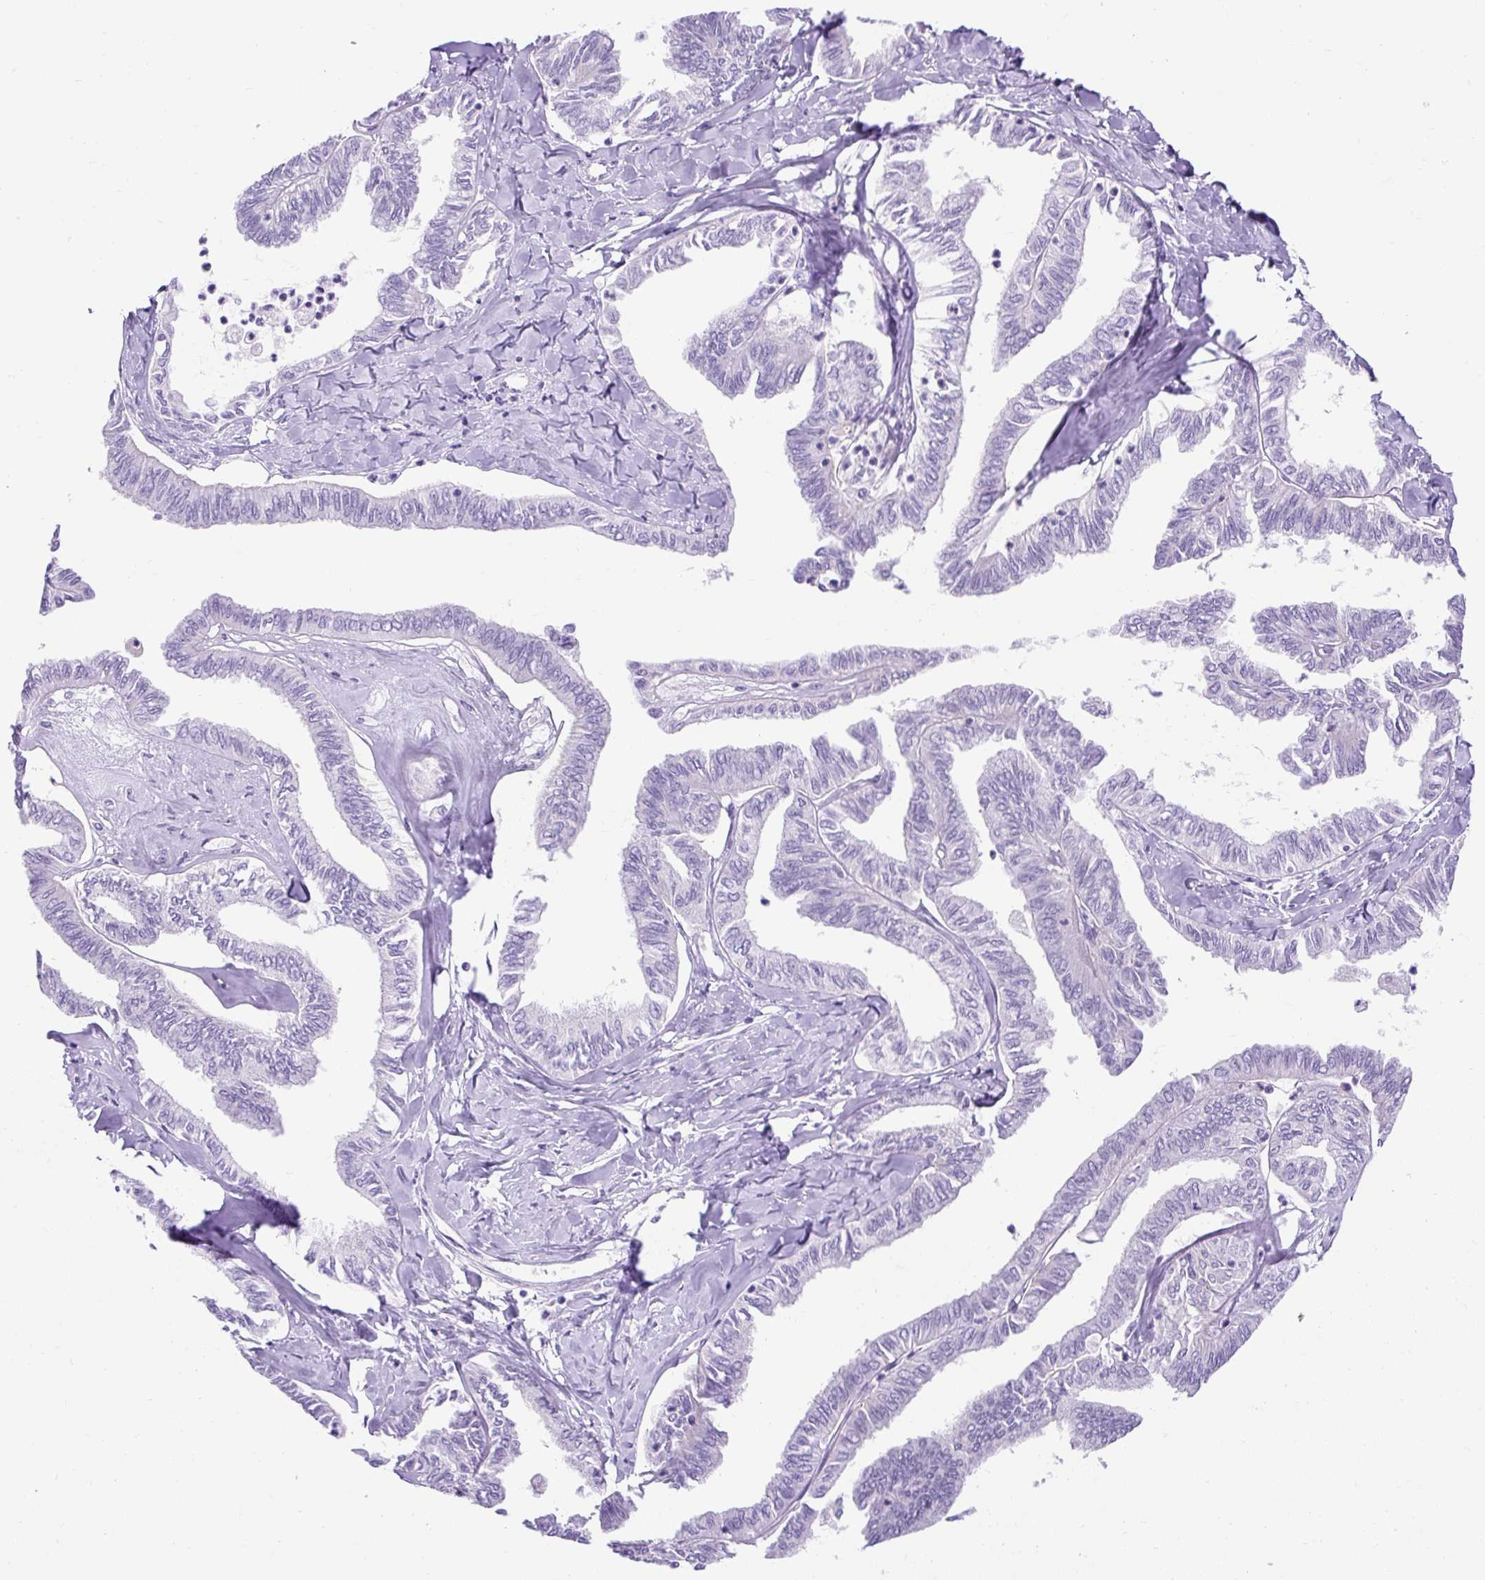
{"staining": {"intensity": "negative", "quantity": "none", "location": "none"}, "tissue": "ovarian cancer", "cell_type": "Tumor cells", "image_type": "cancer", "snomed": [{"axis": "morphology", "description": "Carcinoma, endometroid"}, {"axis": "topography", "description": "Ovary"}], "caption": "The IHC image has no significant expression in tumor cells of ovarian endometroid carcinoma tissue.", "gene": "KRT12", "patient": {"sex": "female", "age": 70}}